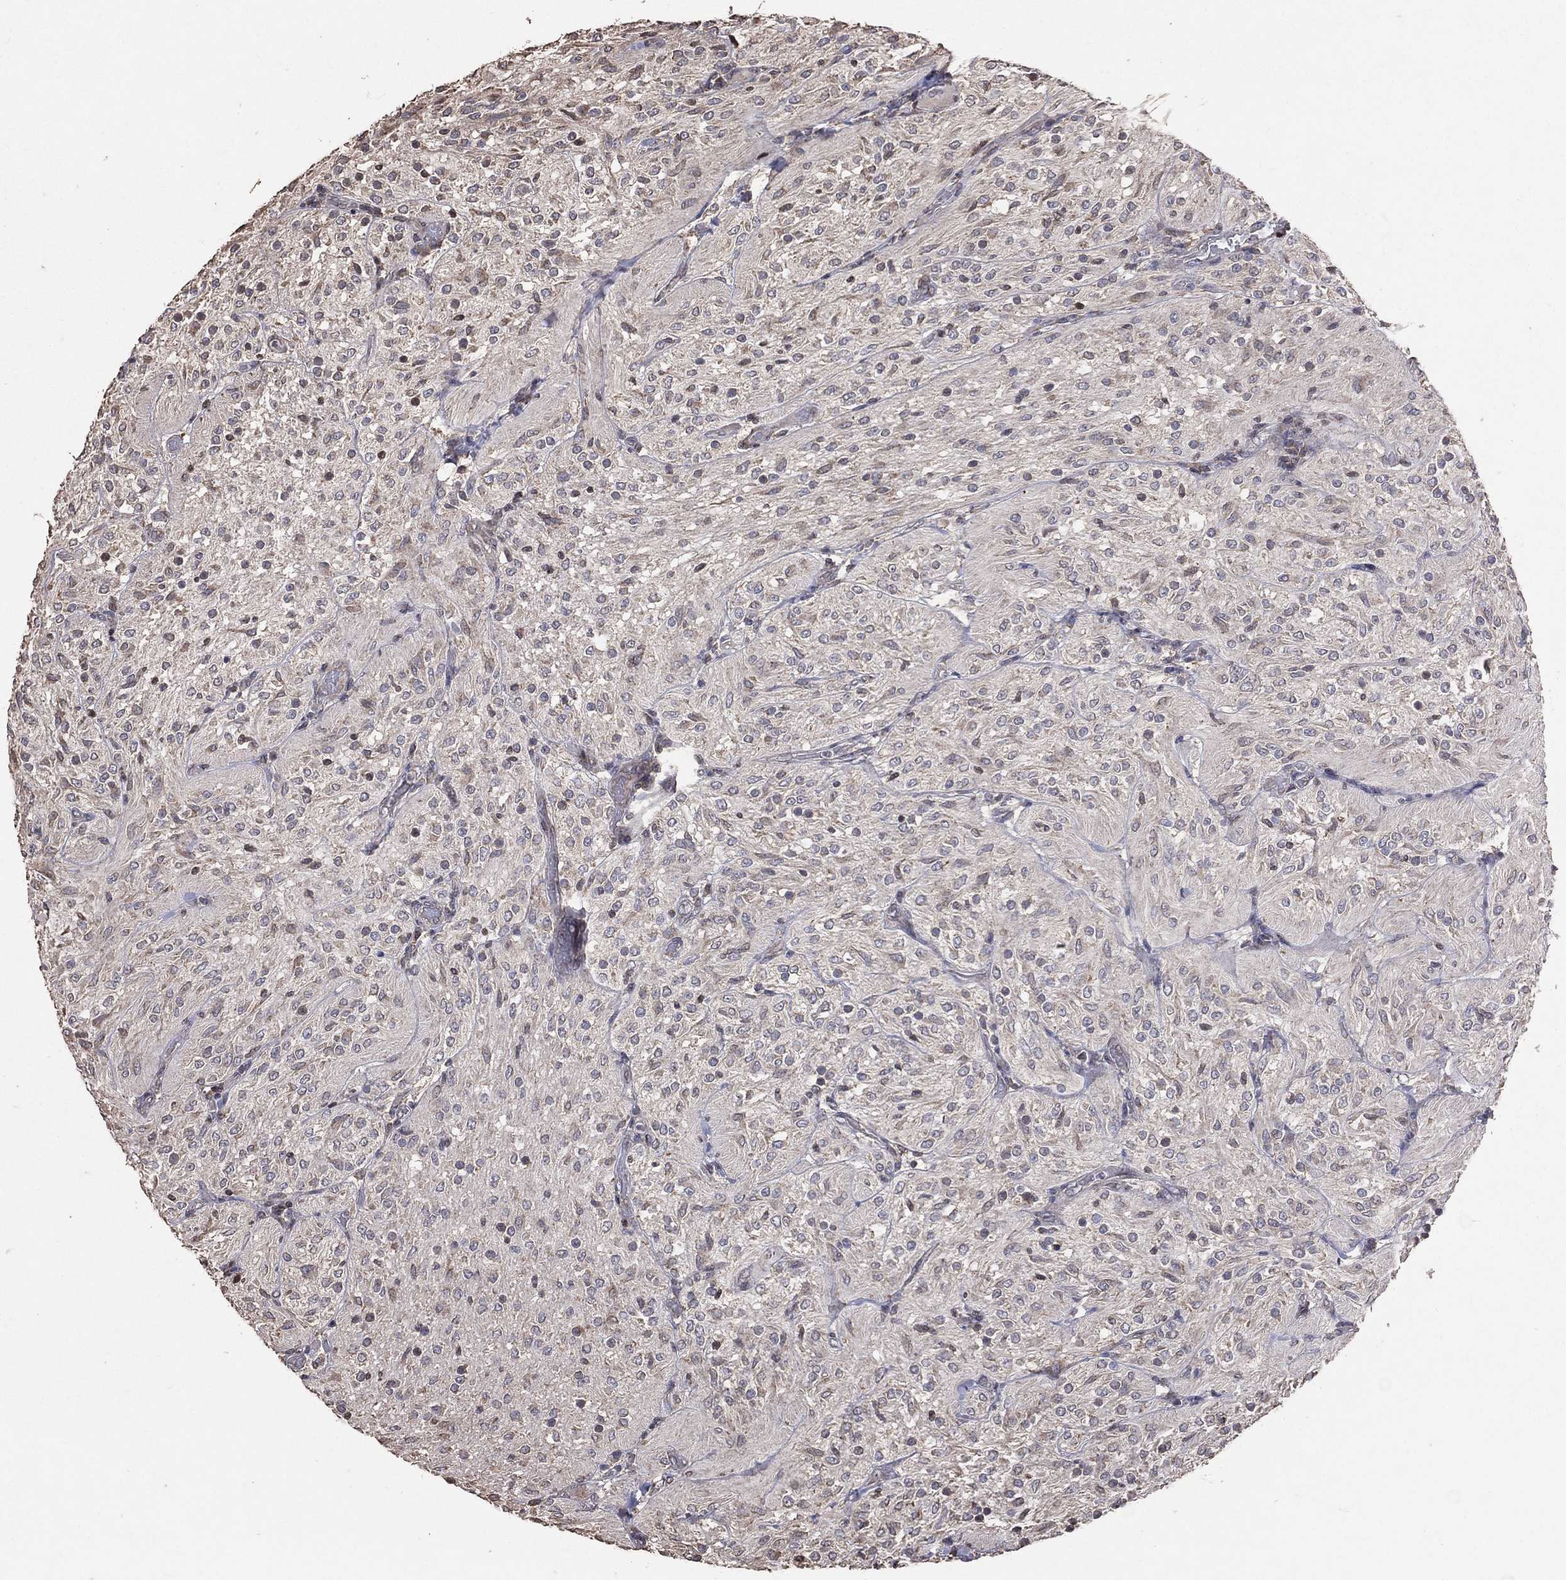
{"staining": {"intensity": "negative", "quantity": "none", "location": "none"}, "tissue": "glioma", "cell_type": "Tumor cells", "image_type": "cancer", "snomed": [{"axis": "morphology", "description": "Glioma, malignant, Low grade"}, {"axis": "topography", "description": "Brain"}], "caption": "DAB immunohistochemical staining of malignant low-grade glioma displays no significant staining in tumor cells. (Immunohistochemistry (ihc), brightfield microscopy, high magnification).", "gene": "LY6K", "patient": {"sex": "male", "age": 3}}